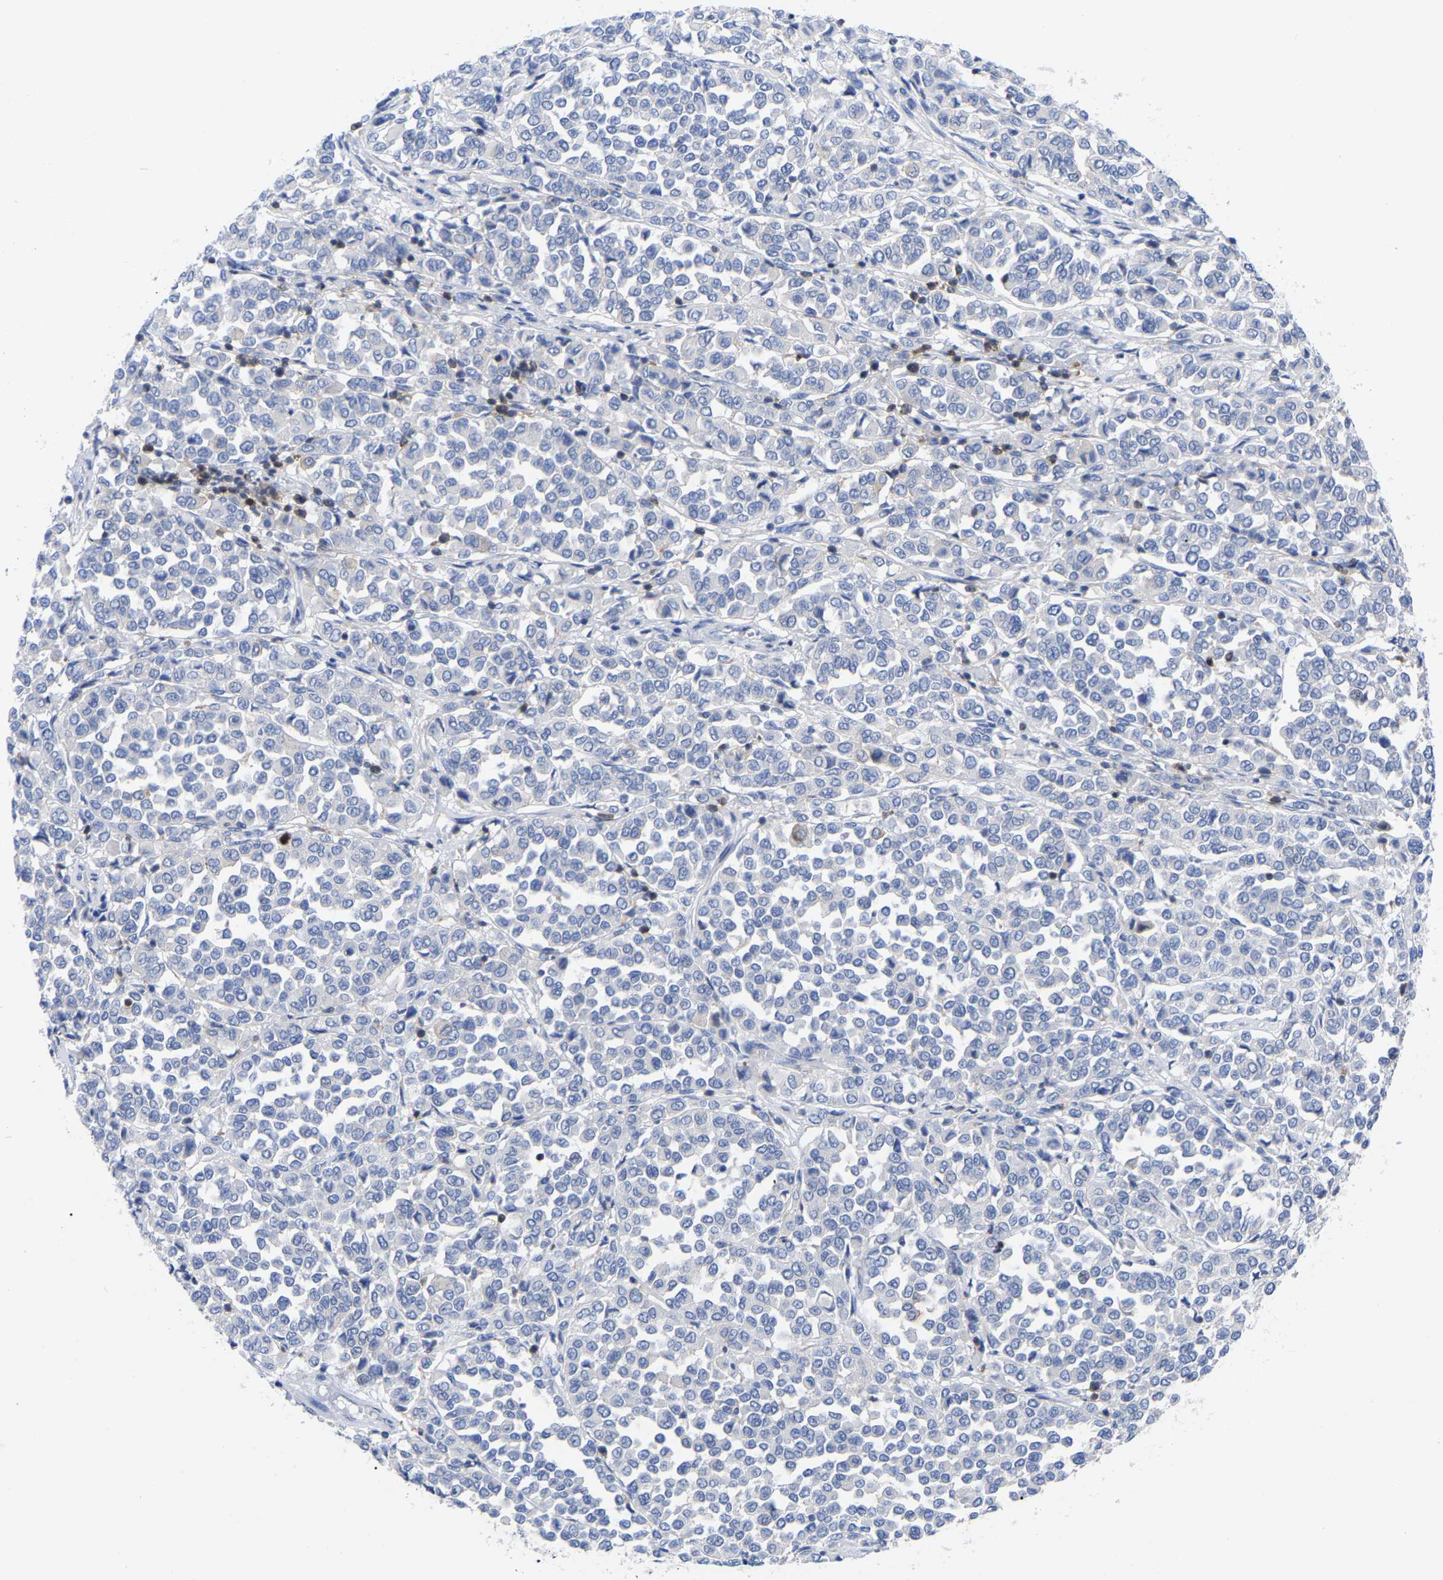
{"staining": {"intensity": "negative", "quantity": "none", "location": "none"}, "tissue": "melanoma", "cell_type": "Tumor cells", "image_type": "cancer", "snomed": [{"axis": "morphology", "description": "Malignant melanoma, Metastatic site"}, {"axis": "topography", "description": "Pancreas"}], "caption": "The histopathology image exhibits no staining of tumor cells in melanoma.", "gene": "PTPN7", "patient": {"sex": "female", "age": 30}}